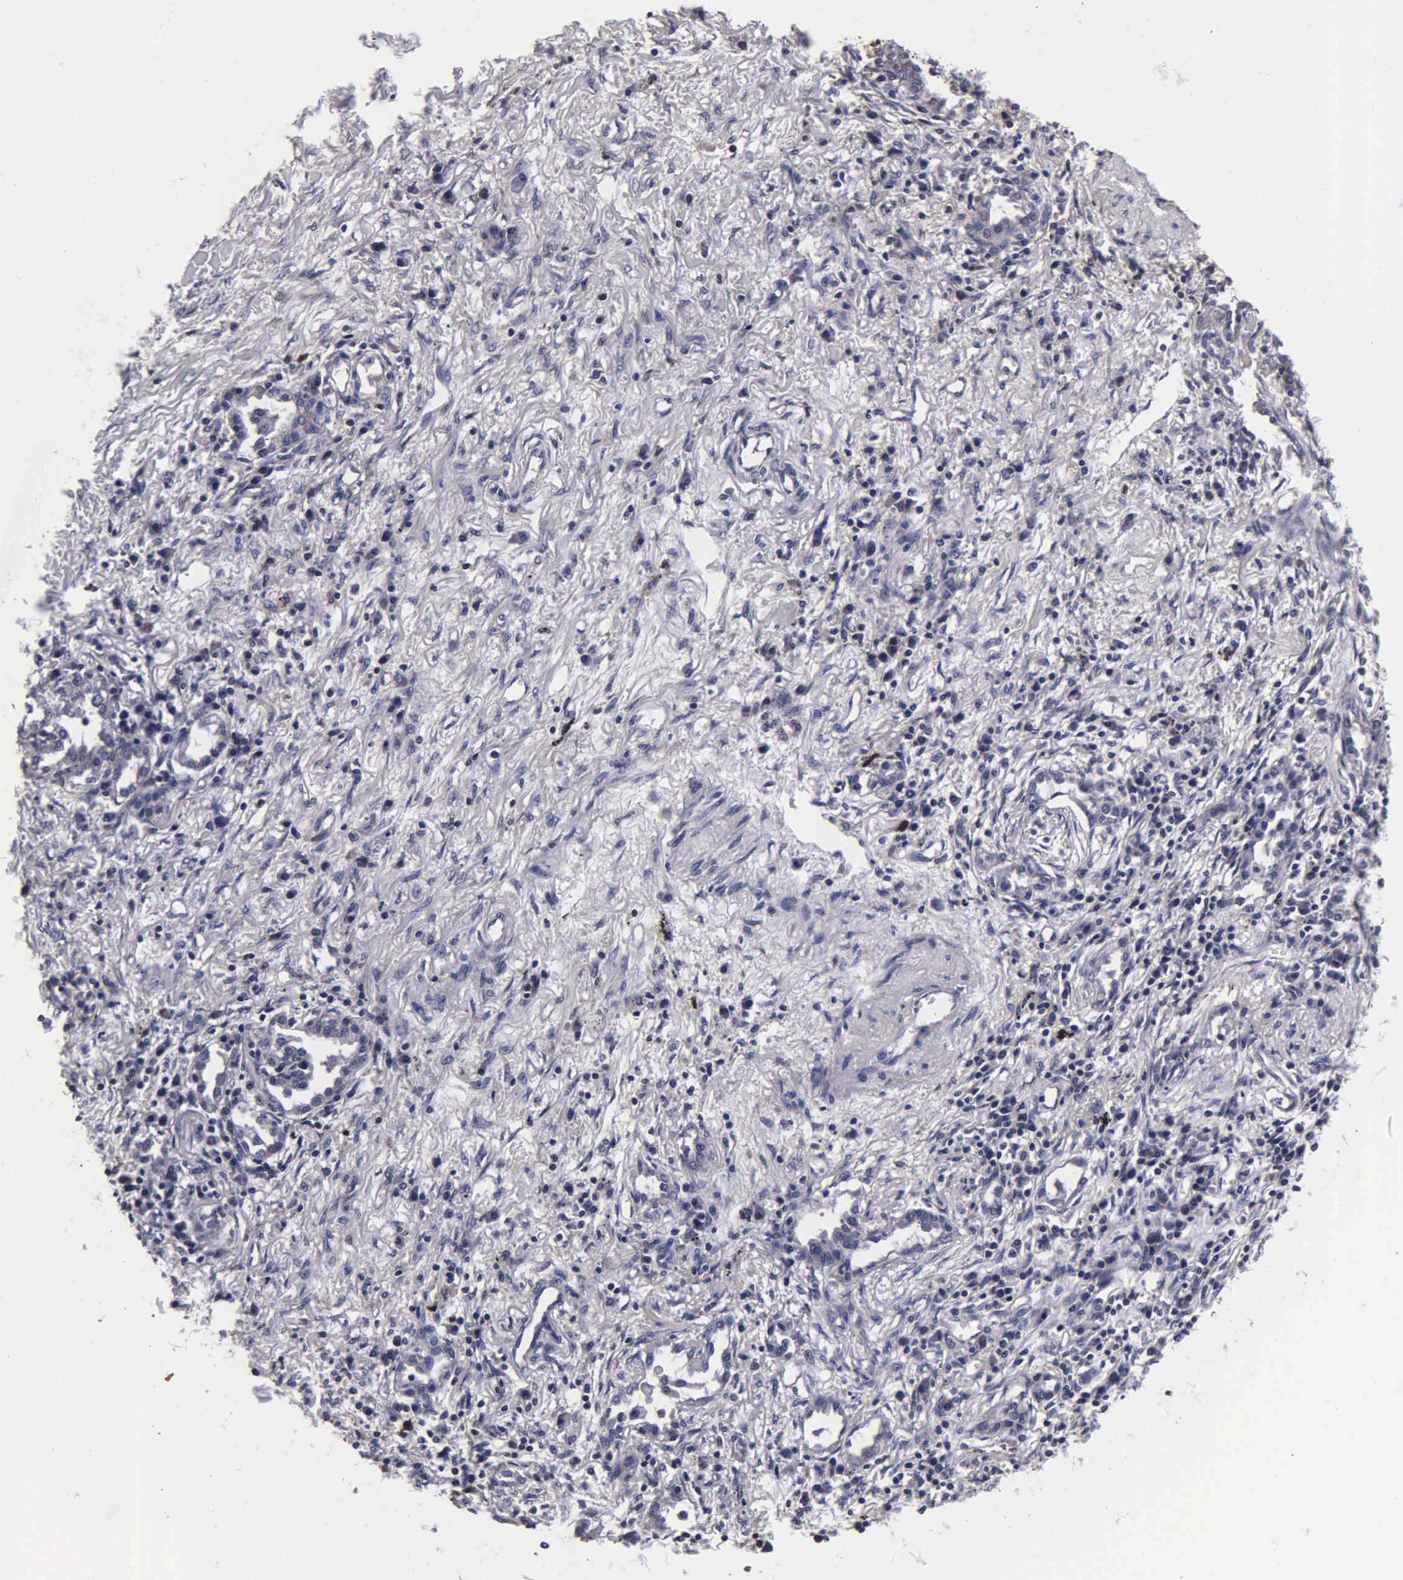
{"staining": {"intensity": "weak", "quantity": "<25%", "location": "cytoplasmic/membranous"}, "tissue": "lung cancer", "cell_type": "Tumor cells", "image_type": "cancer", "snomed": [{"axis": "morphology", "description": "Adenocarcinoma, NOS"}, {"axis": "topography", "description": "Lung"}], "caption": "The IHC histopathology image has no significant positivity in tumor cells of lung cancer tissue.", "gene": "PSMA3", "patient": {"sex": "male", "age": 60}}